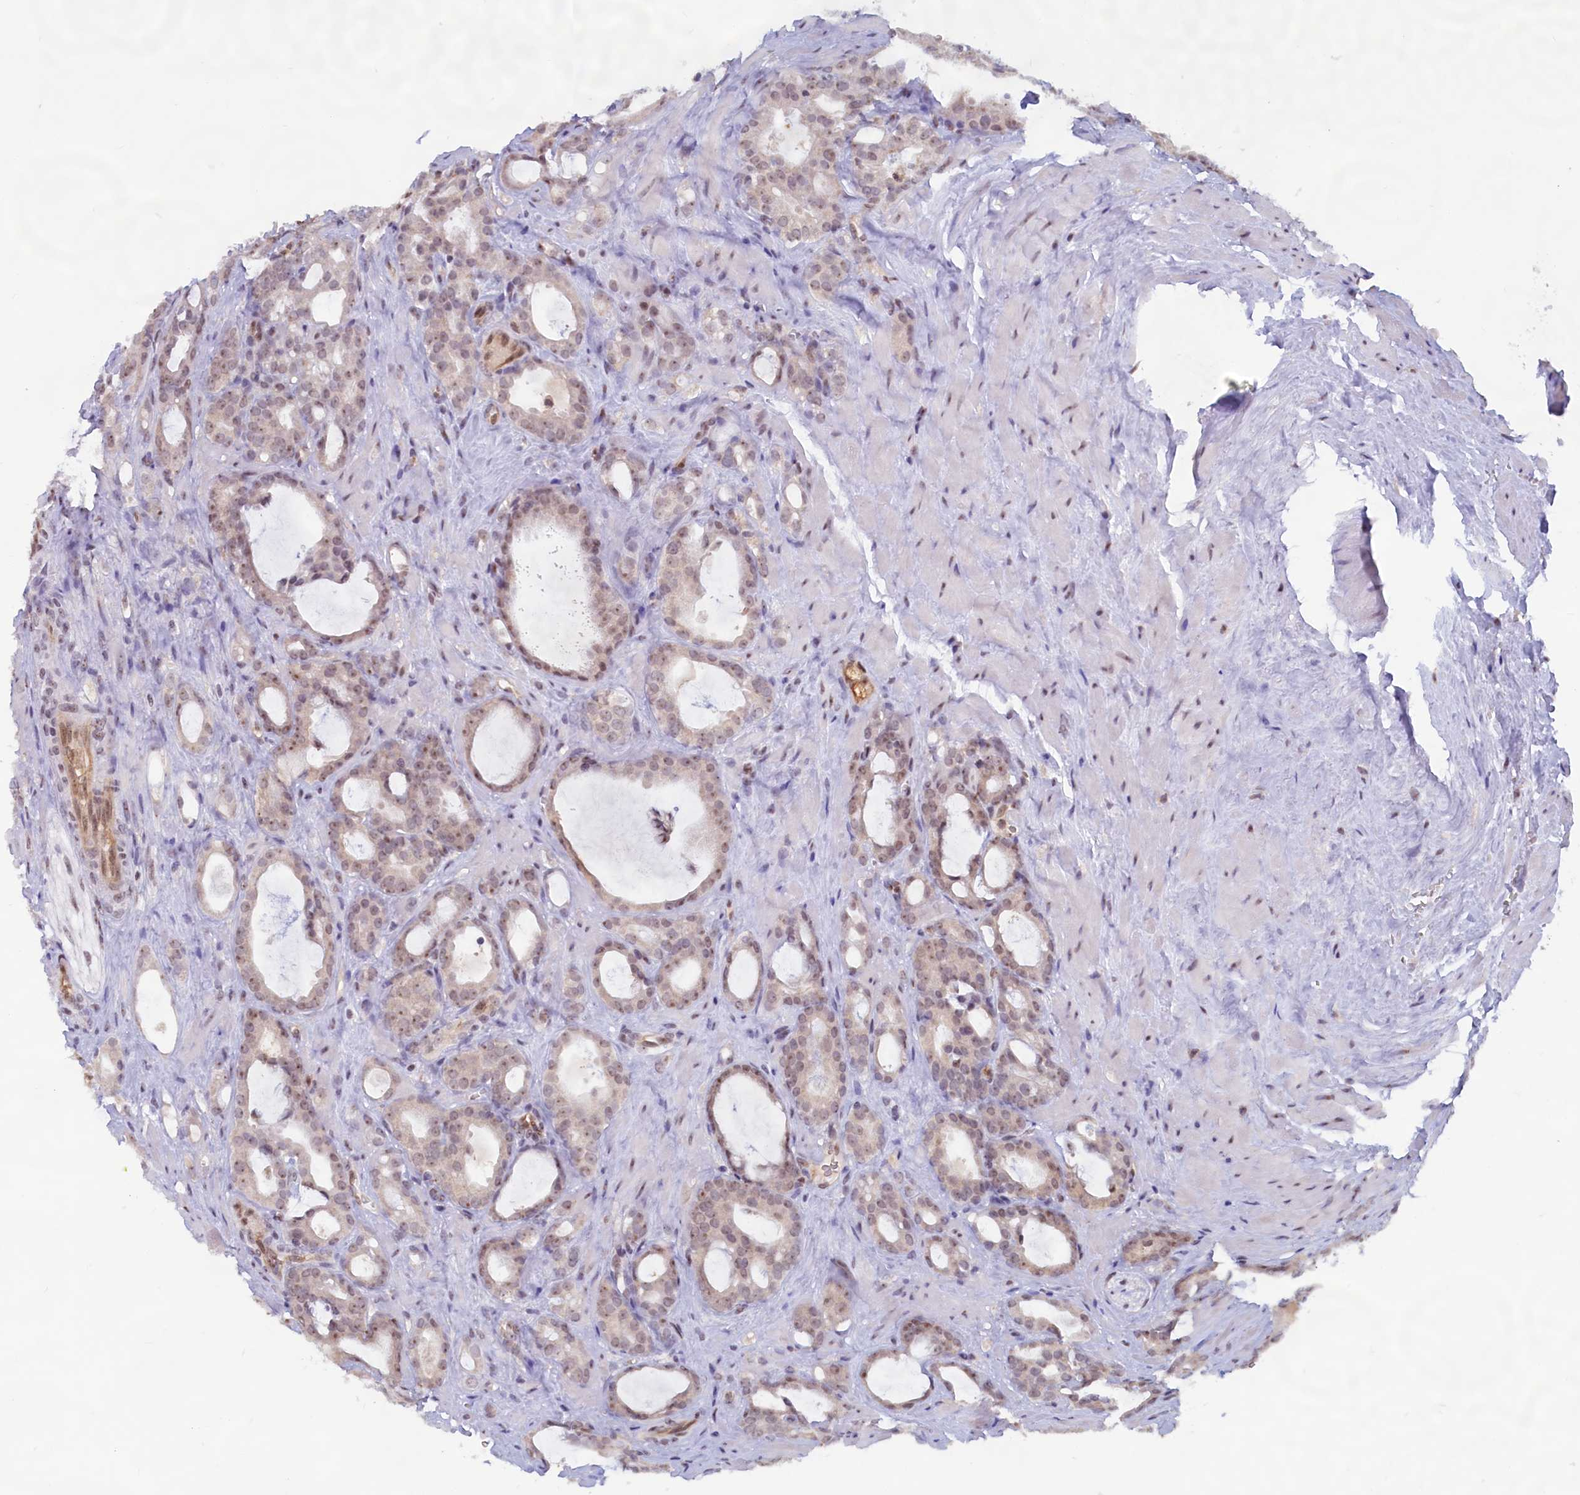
{"staining": {"intensity": "weak", "quantity": "25%-75%", "location": "nuclear"}, "tissue": "prostate cancer", "cell_type": "Tumor cells", "image_type": "cancer", "snomed": [{"axis": "morphology", "description": "Adenocarcinoma, High grade"}, {"axis": "topography", "description": "Prostate"}], "caption": "Protein analysis of prostate cancer (adenocarcinoma (high-grade)) tissue displays weak nuclear staining in about 25%-75% of tumor cells.", "gene": "C1D", "patient": {"sex": "male", "age": 72}}